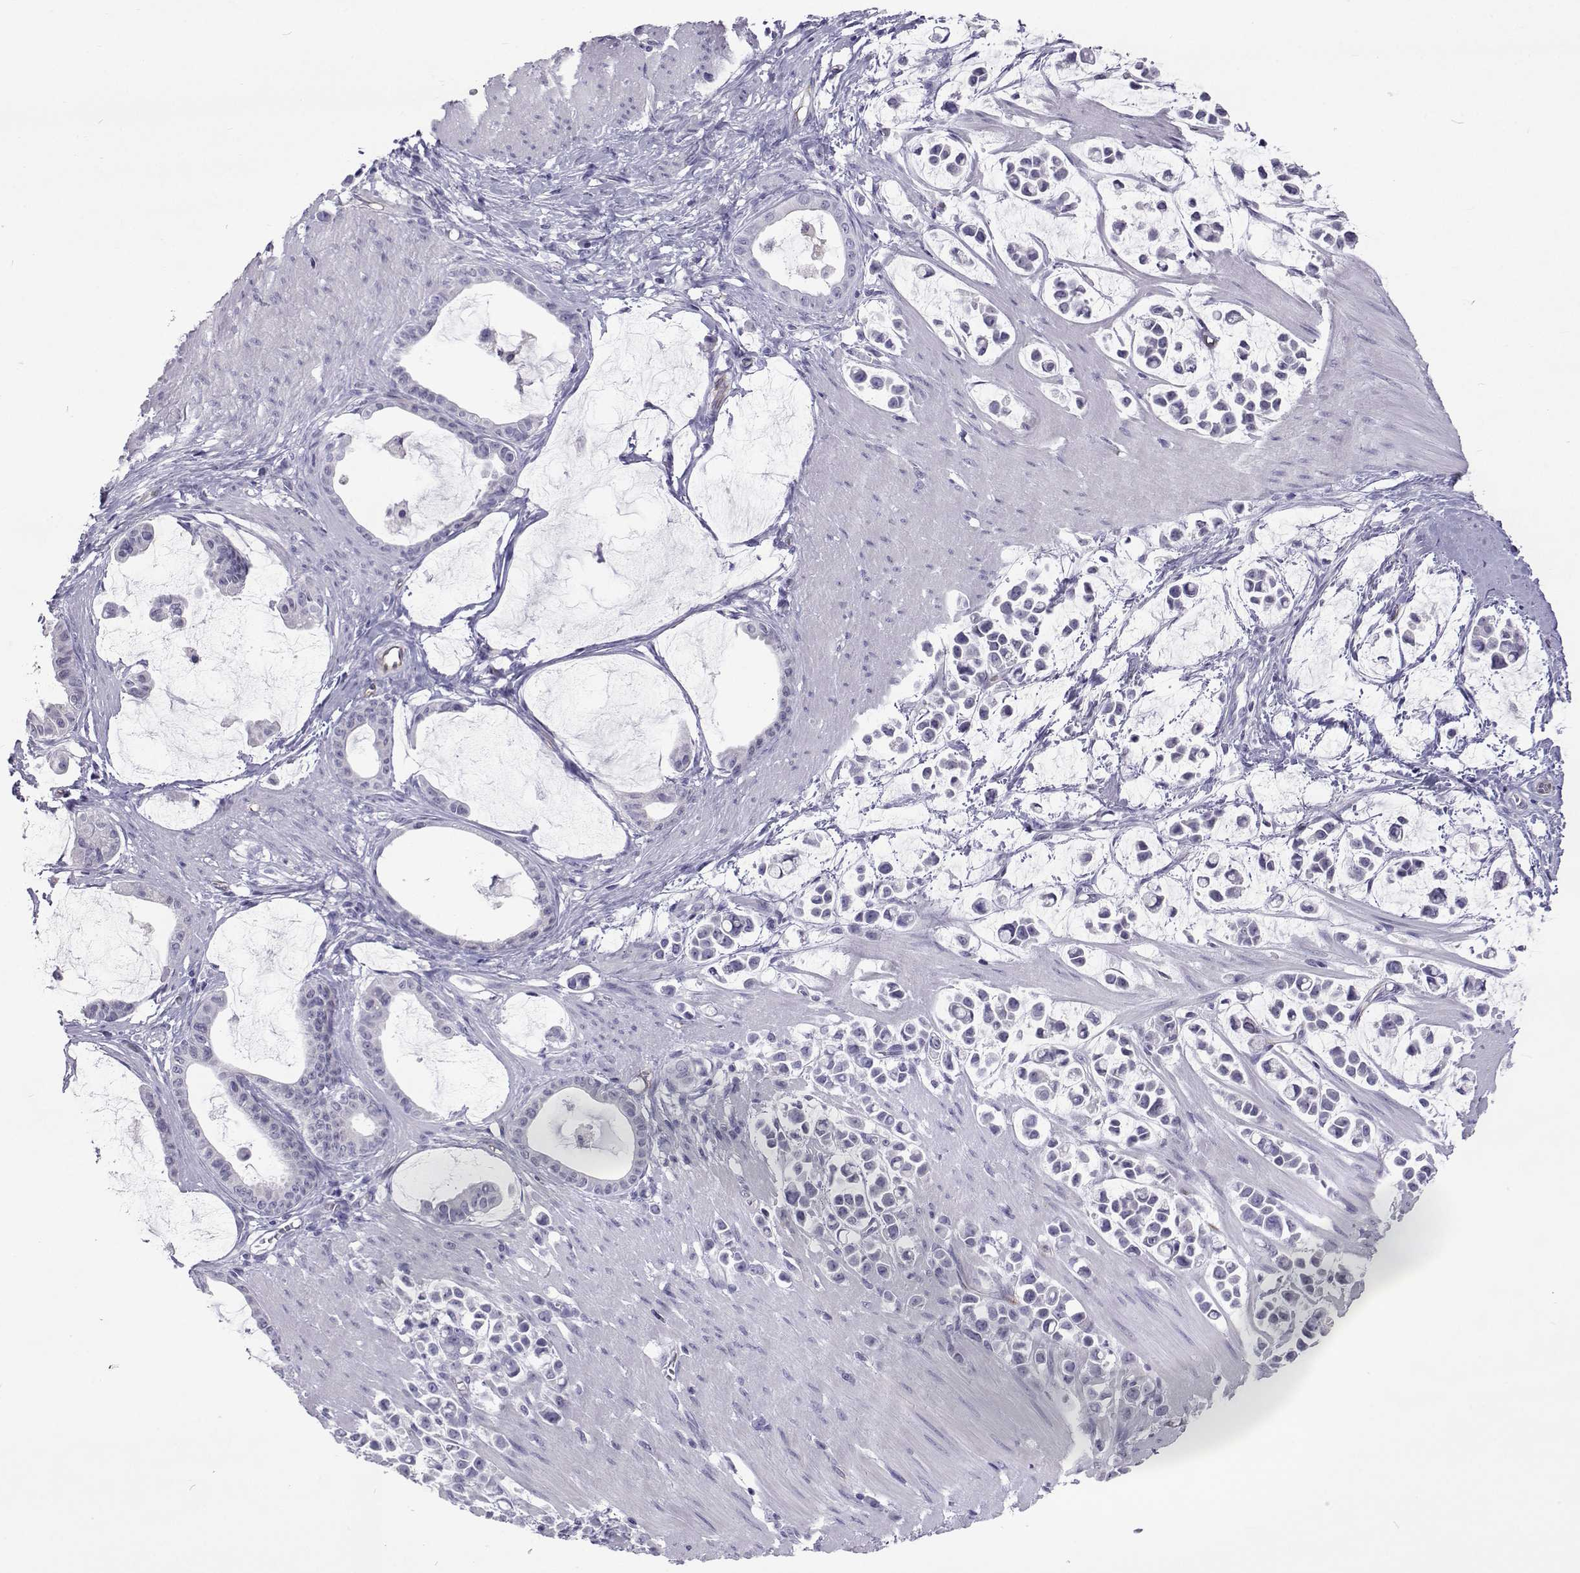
{"staining": {"intensity": "negative", "quantity": "none", "location": "none"}, "tissue": "stomach cancer", "cell_type": "Tumor cells", "image_type": "cancer", "snomed": [{"axis": "morphology", "description": "Adenocarcinoma, NOS"}, {"axis": "topography", "description": "Stomach"}], "caption": "Immunohistochemistry (IHC) of human stomach cancer (adenocarcinoma) displays no expression in tumor cells.", "gene": "GALM", "patient": {"sex": "male", "age": 82}}